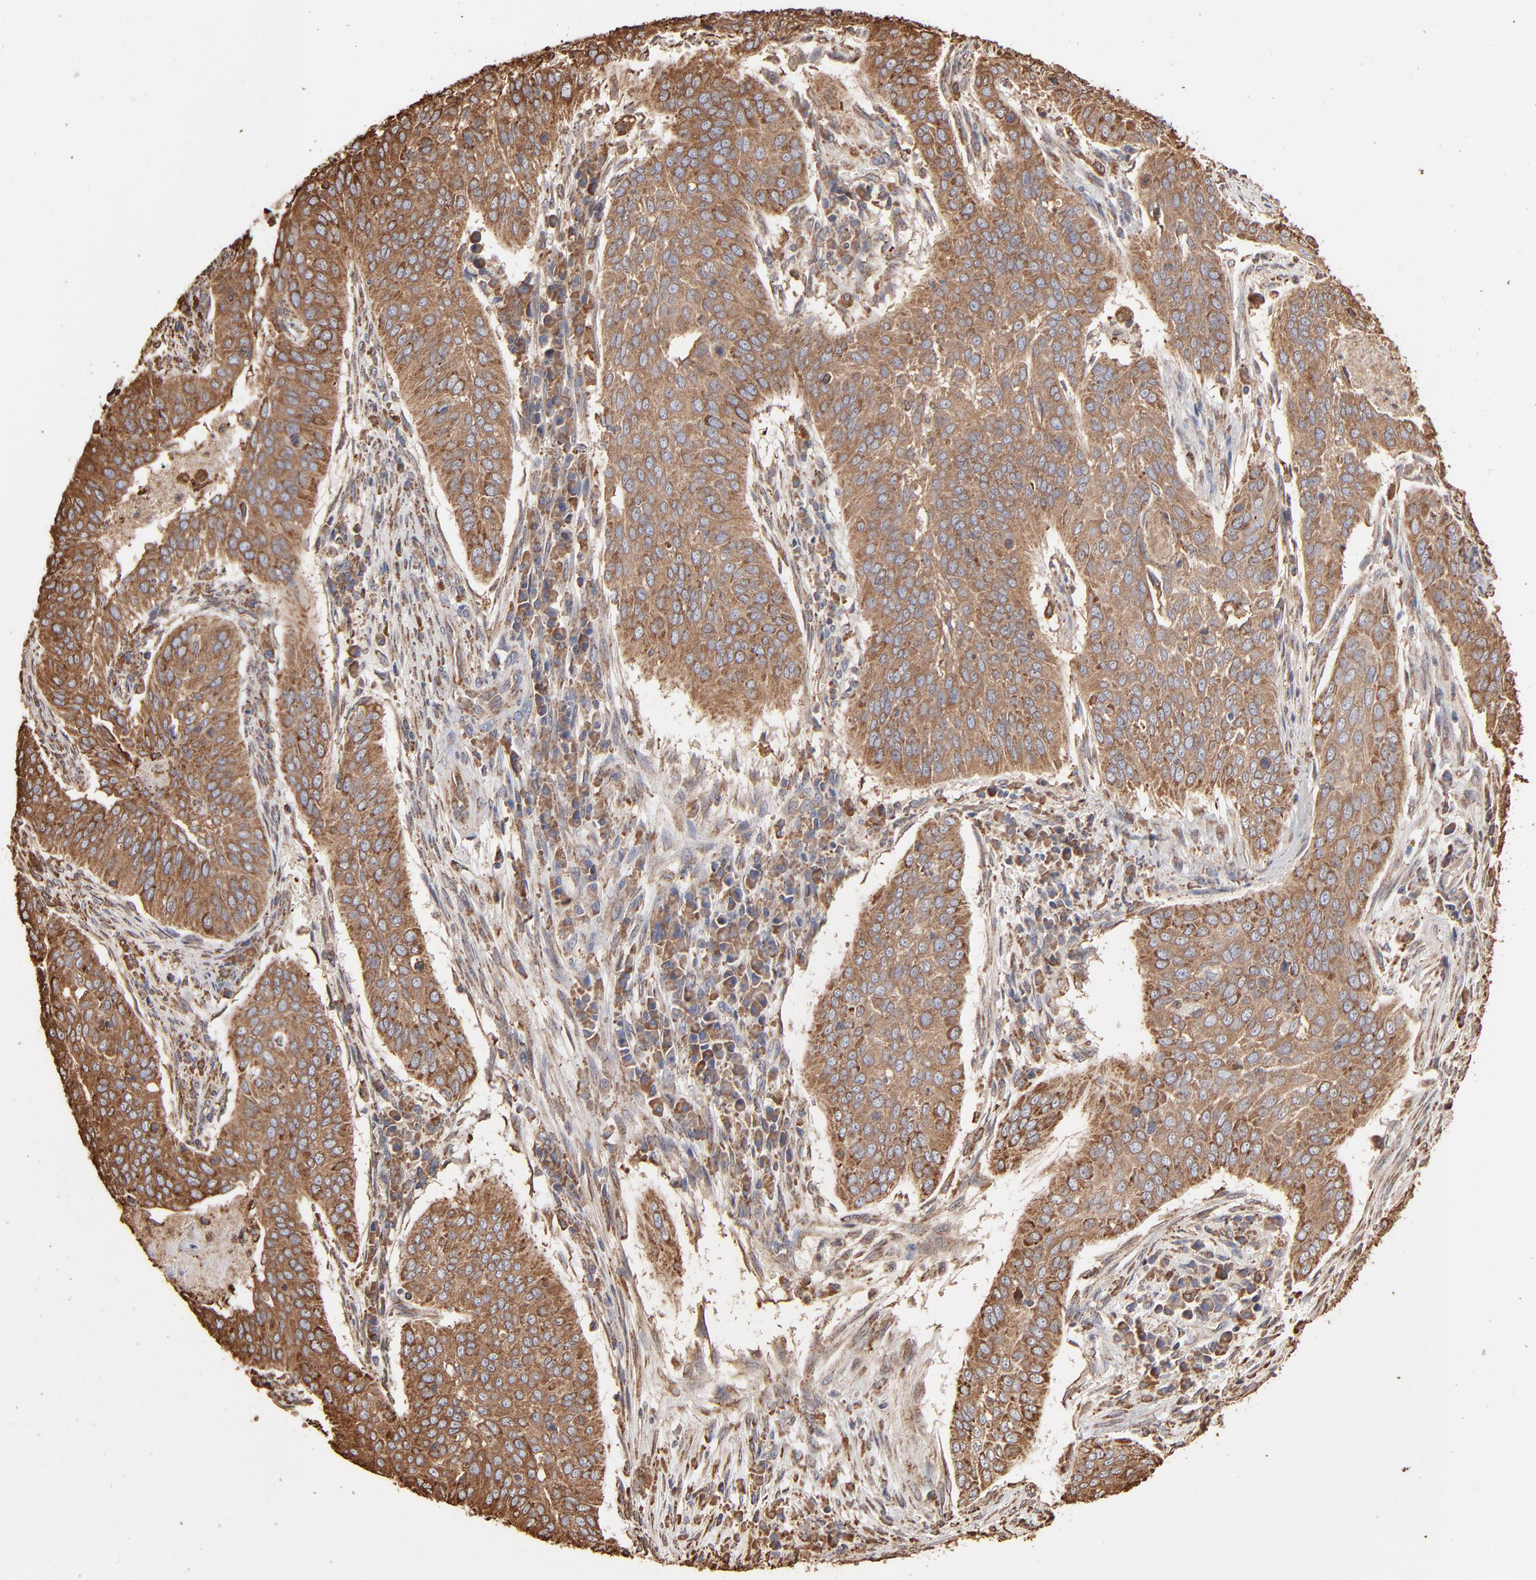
{"staining": {"intensity": "moderate", "quantity": ">75%", "location": "cytoplasmic/membranous"}, "tissue": "cervical cancer", "cell_type": "Tumor cells", "image_type": "cancer", "snomed": [{"axis": "morphology", "description": "Squamous cell carcinoma, NOS"}, {"axis": "topography", "description": "Cervix"}], "caption": "Protein analysis of squamous cell carcinoma (cervical) tissue exhibits moderate cytoplasmic/membranous positivity in approximately >75% of tumor cells.", "gene": "PDIA3", "patient": {"sex": "female", "age": 39}}